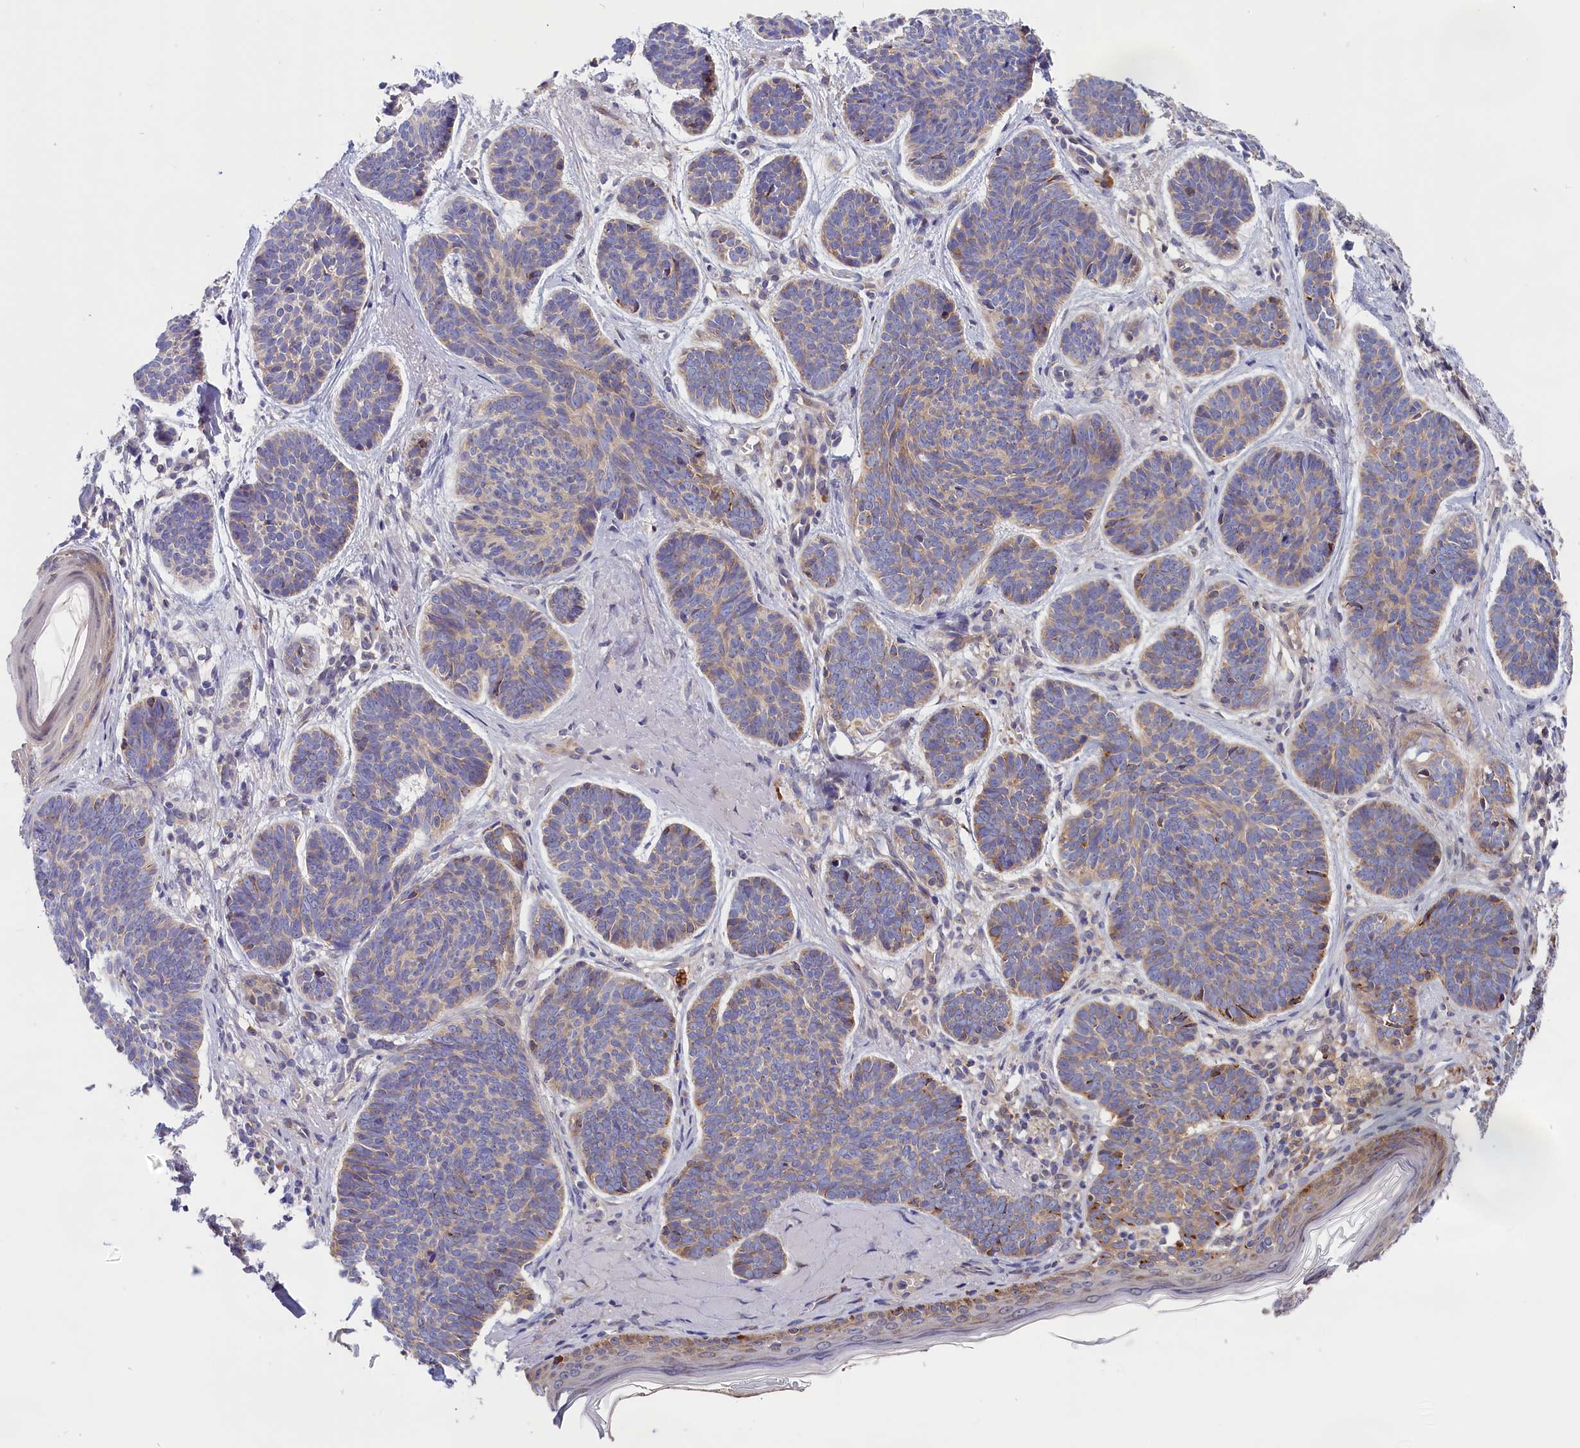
{"staining": {"intensity": "weak", "quantity": "25%-75%", "location": "cytoplasmic/membranous"}, "tissue": "skin cancer", "cell_type": "Tumor cells", "image_type": "cancer", "snomed": [{"axis": "morphology", "description": "Basal cell carcinoma"}, {"axis": "topography", "description": "Skin"}], "caption": "Weak cytoplasmic/membranous expression is seen in about 25%-75% of tumor cells in skin basal cell carcinoma.", "gene": "CEP44", "patient": {"sex": "female", "age": 74}}